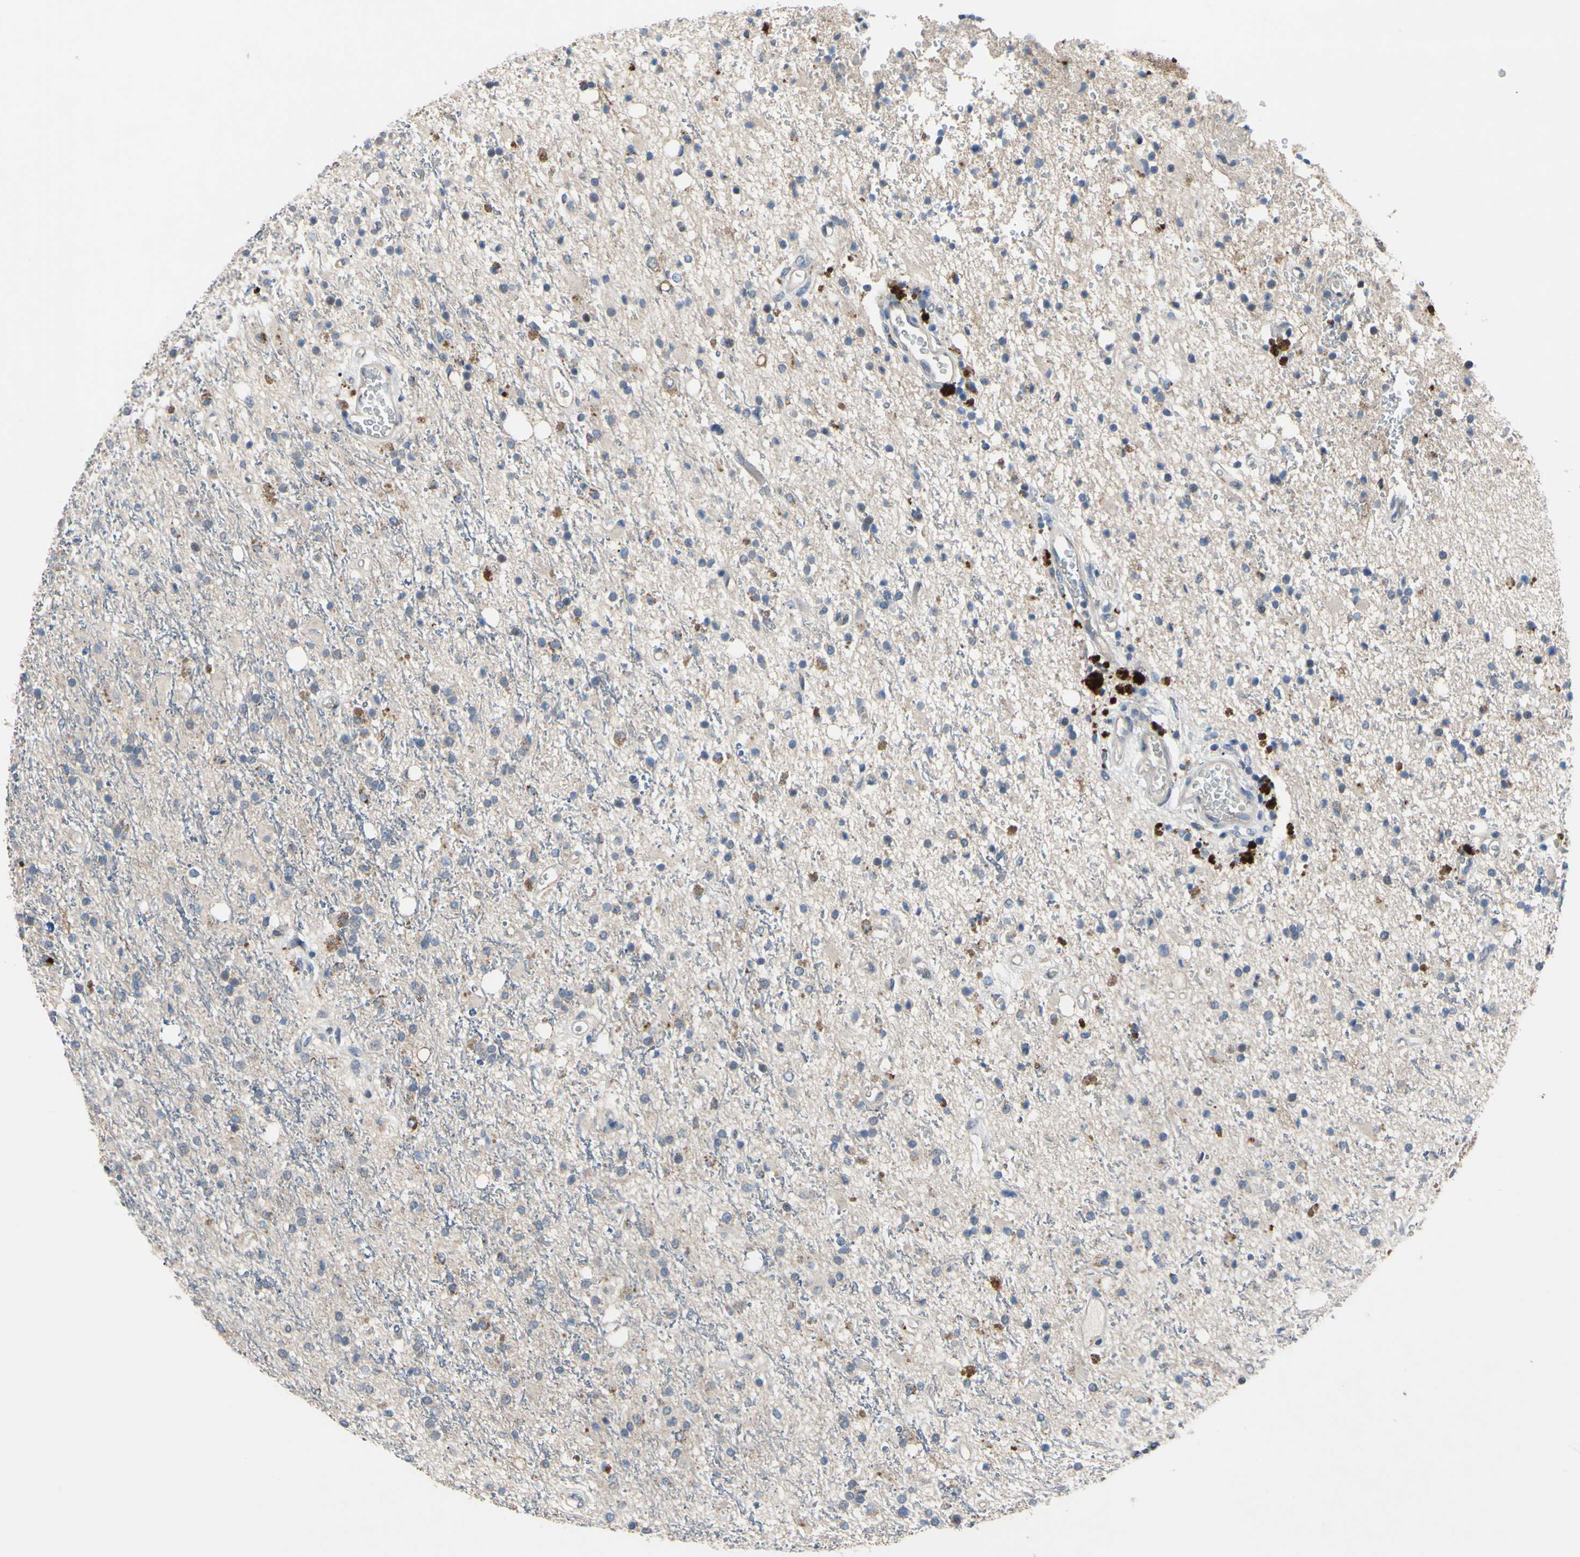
{"staining": {"intensity": "moderate", "quantity": "<25%", "location": "cytoplasmic/membranous"}, "tissue": "glioma", "cell_type": "Tumor cells", "image_type": "cancer", "snomed": [{"axis": "morphology", "description": "Glioma, malignant, High grade"}, {"axis": "topography", "description": "Brain"}], "caption": "Immunohistochemistry micrograph of human glioma stained for a protein (brown), which demonstrates low levels of moderate cytoplasmic/membranous positivity in about <25% of tumor cells.", "gene": "HILPDA", "patient": {"sex": "male", "age": 47}}